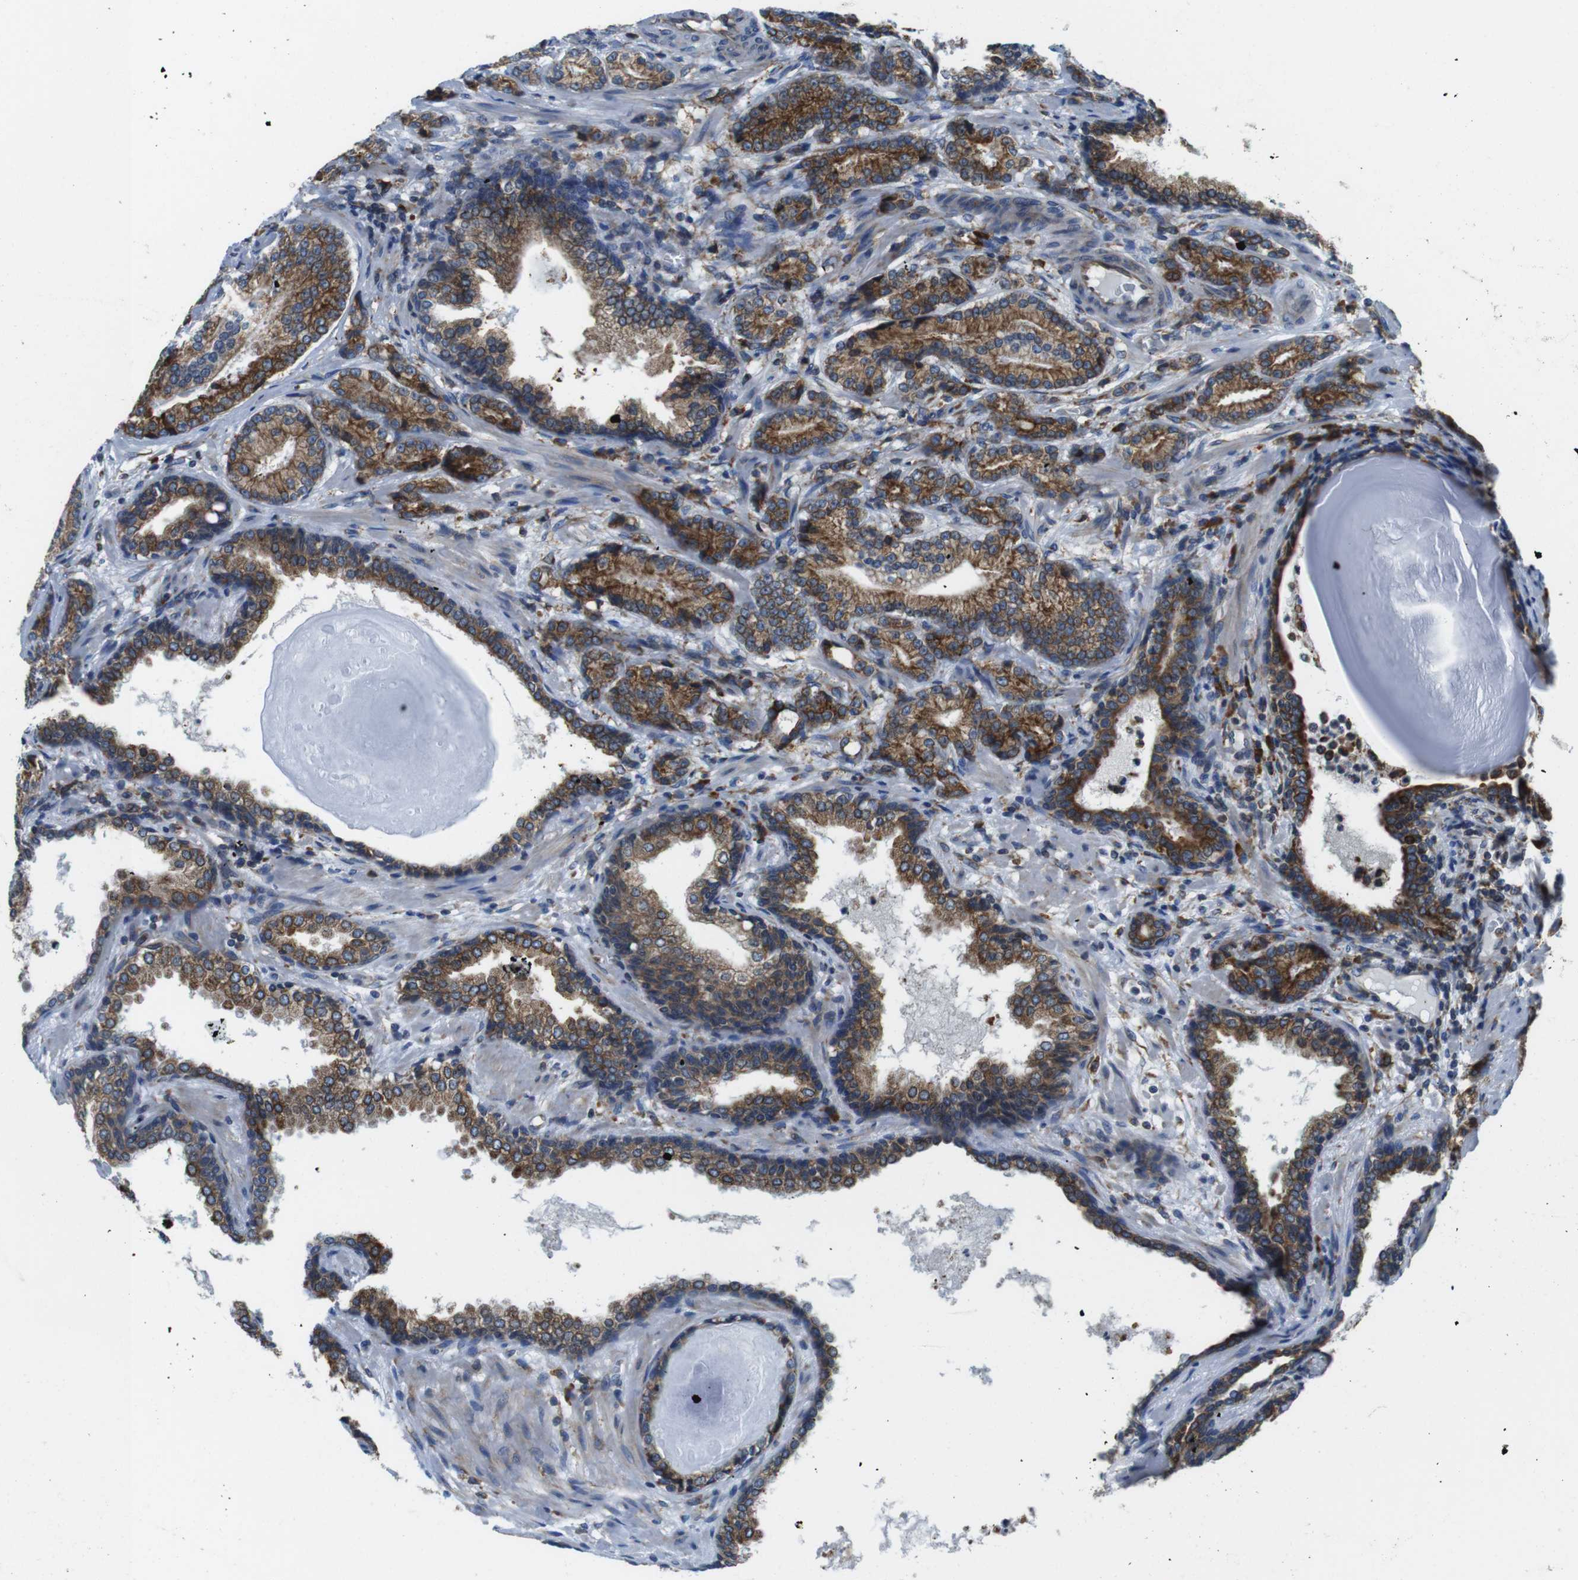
{"staining": {"intensity": "strong", "quantity": ">75%", "location": "cytoplasmic/membranous"}, "tissue": "prostate cancer", "cell_type": "Tumor cells", "image_type": "cancer", "snomed": [{"axis": "morphology", "description": "Adenocarcinoma, High grade"}, {"axis": "topography", "description": "Prostate"}], "caption": "The histopathology image demonstrates a brown stain indicating the presence of a protein in the cytoplasmic/membranous of tumor cells in adenocarcinoma (high-grade) (prostate).", "gene": "UGGT1", "patient": {"sex": "male", "age": 61}}